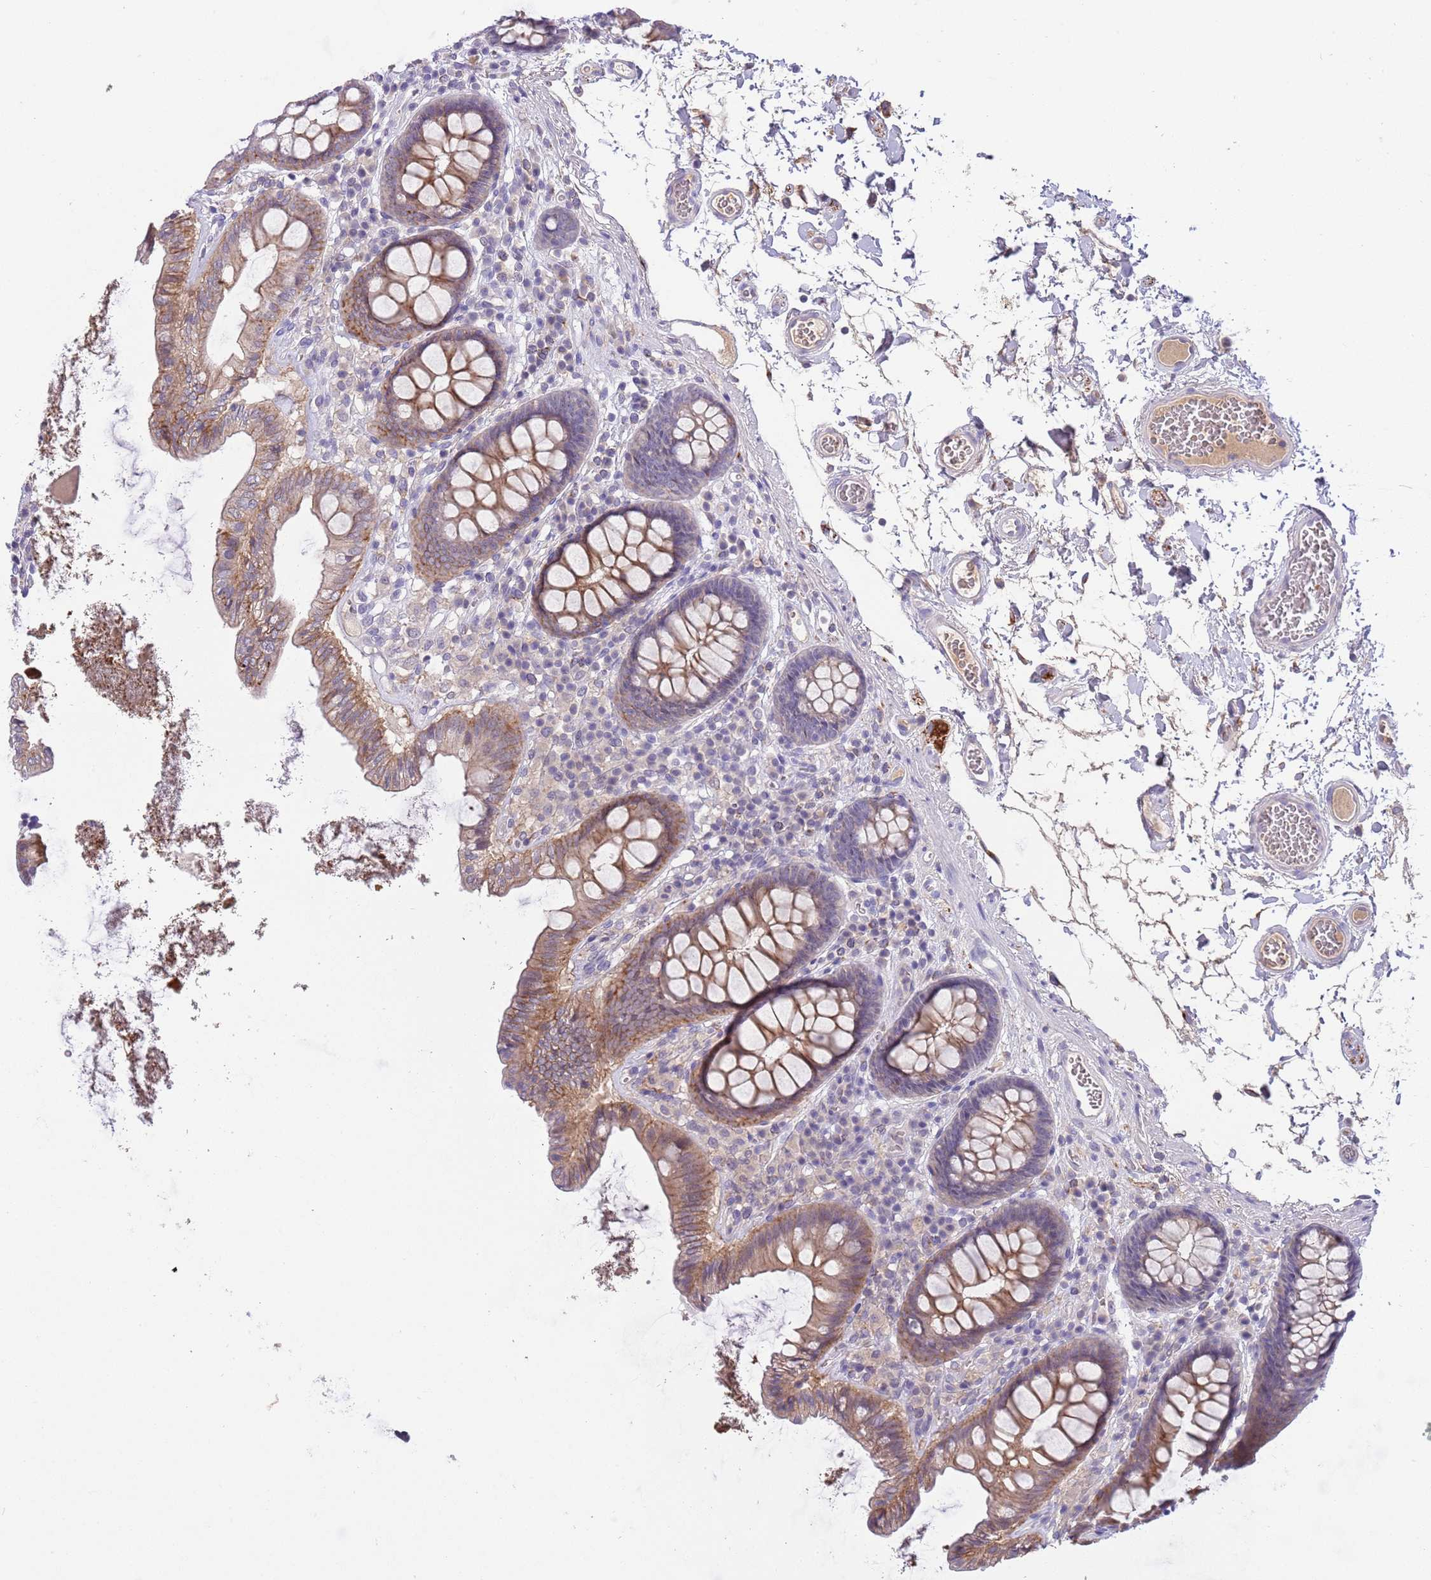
{"staining": {"intensity": "negative", "quantity": "none", "location": "none"}, "tissue": "colon", "cell_type": "Endothelial cells", "image_type": "normal", "snomed": [{"axis": "morphology", "description": "Normal tissue, NOS"}, {"axis": "topography", "description": "Colon"}], "caption": "DAB (3,3'-diaminobenzidine) immunohistochemical staining of benign colon displays no significant expression in endothelial cells.", "gene": "CFAP73", "patient": {"sex": "male", "age": 84}}